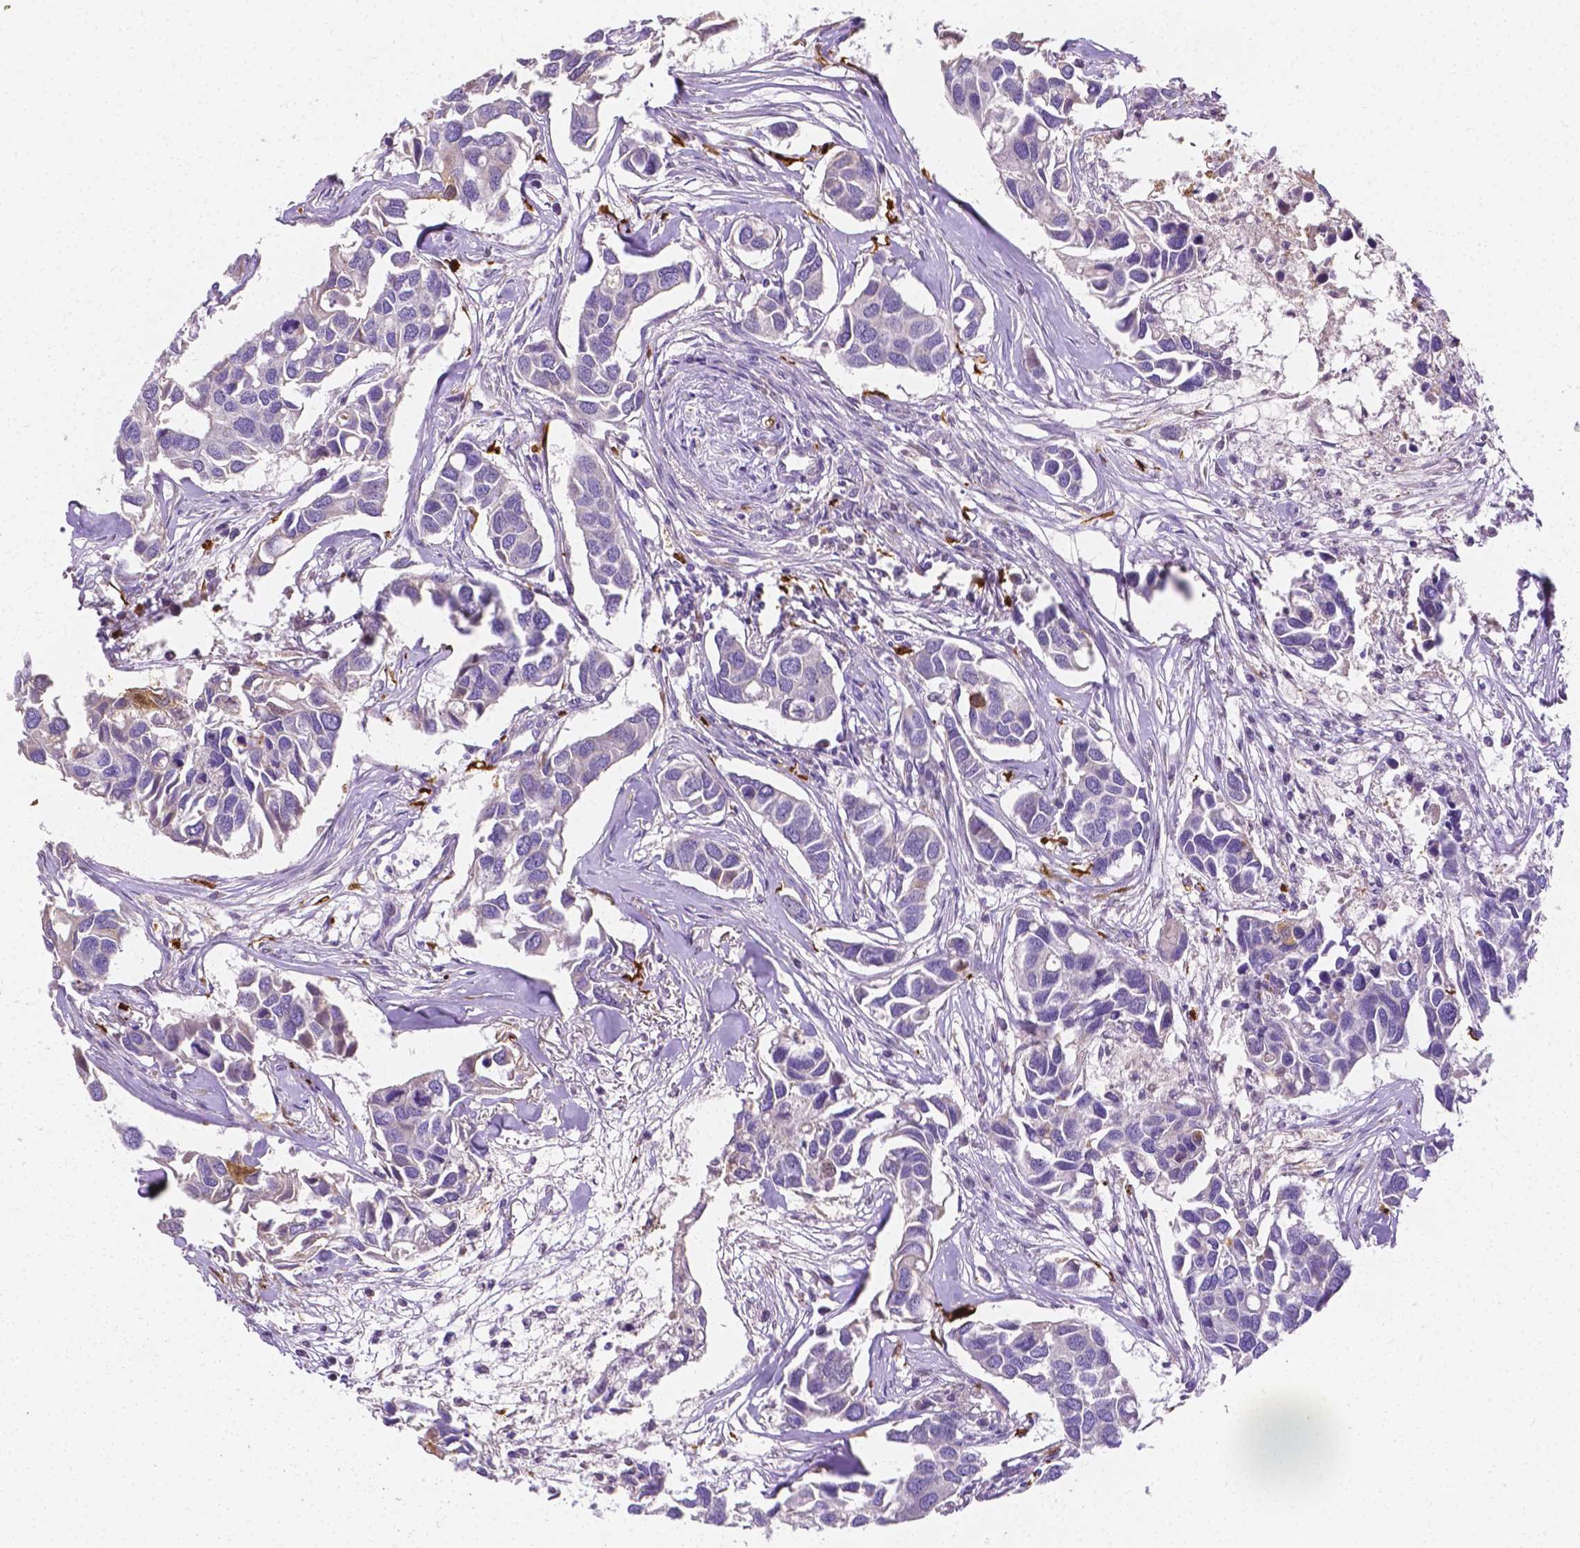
{"staining": {"intensity": "negative", "quantity": "none", "location": "none"}, "tissue": "breast cancer", "cell_type": "Tumor cells", "image_type": "cancer", "snomed": [{"axis": "morphology", "description": "Duct carcinoma"}, {"axis": "topography", "description": "Breast"}], "caption": "IHC photomicrograph of human invasive ductal carcinoma (breast) stained for a protein (brown), which demonstrates no staining in tumor cells.", "gene": "ZNRD2", "patient": {"sex": "female", "age": 83}}